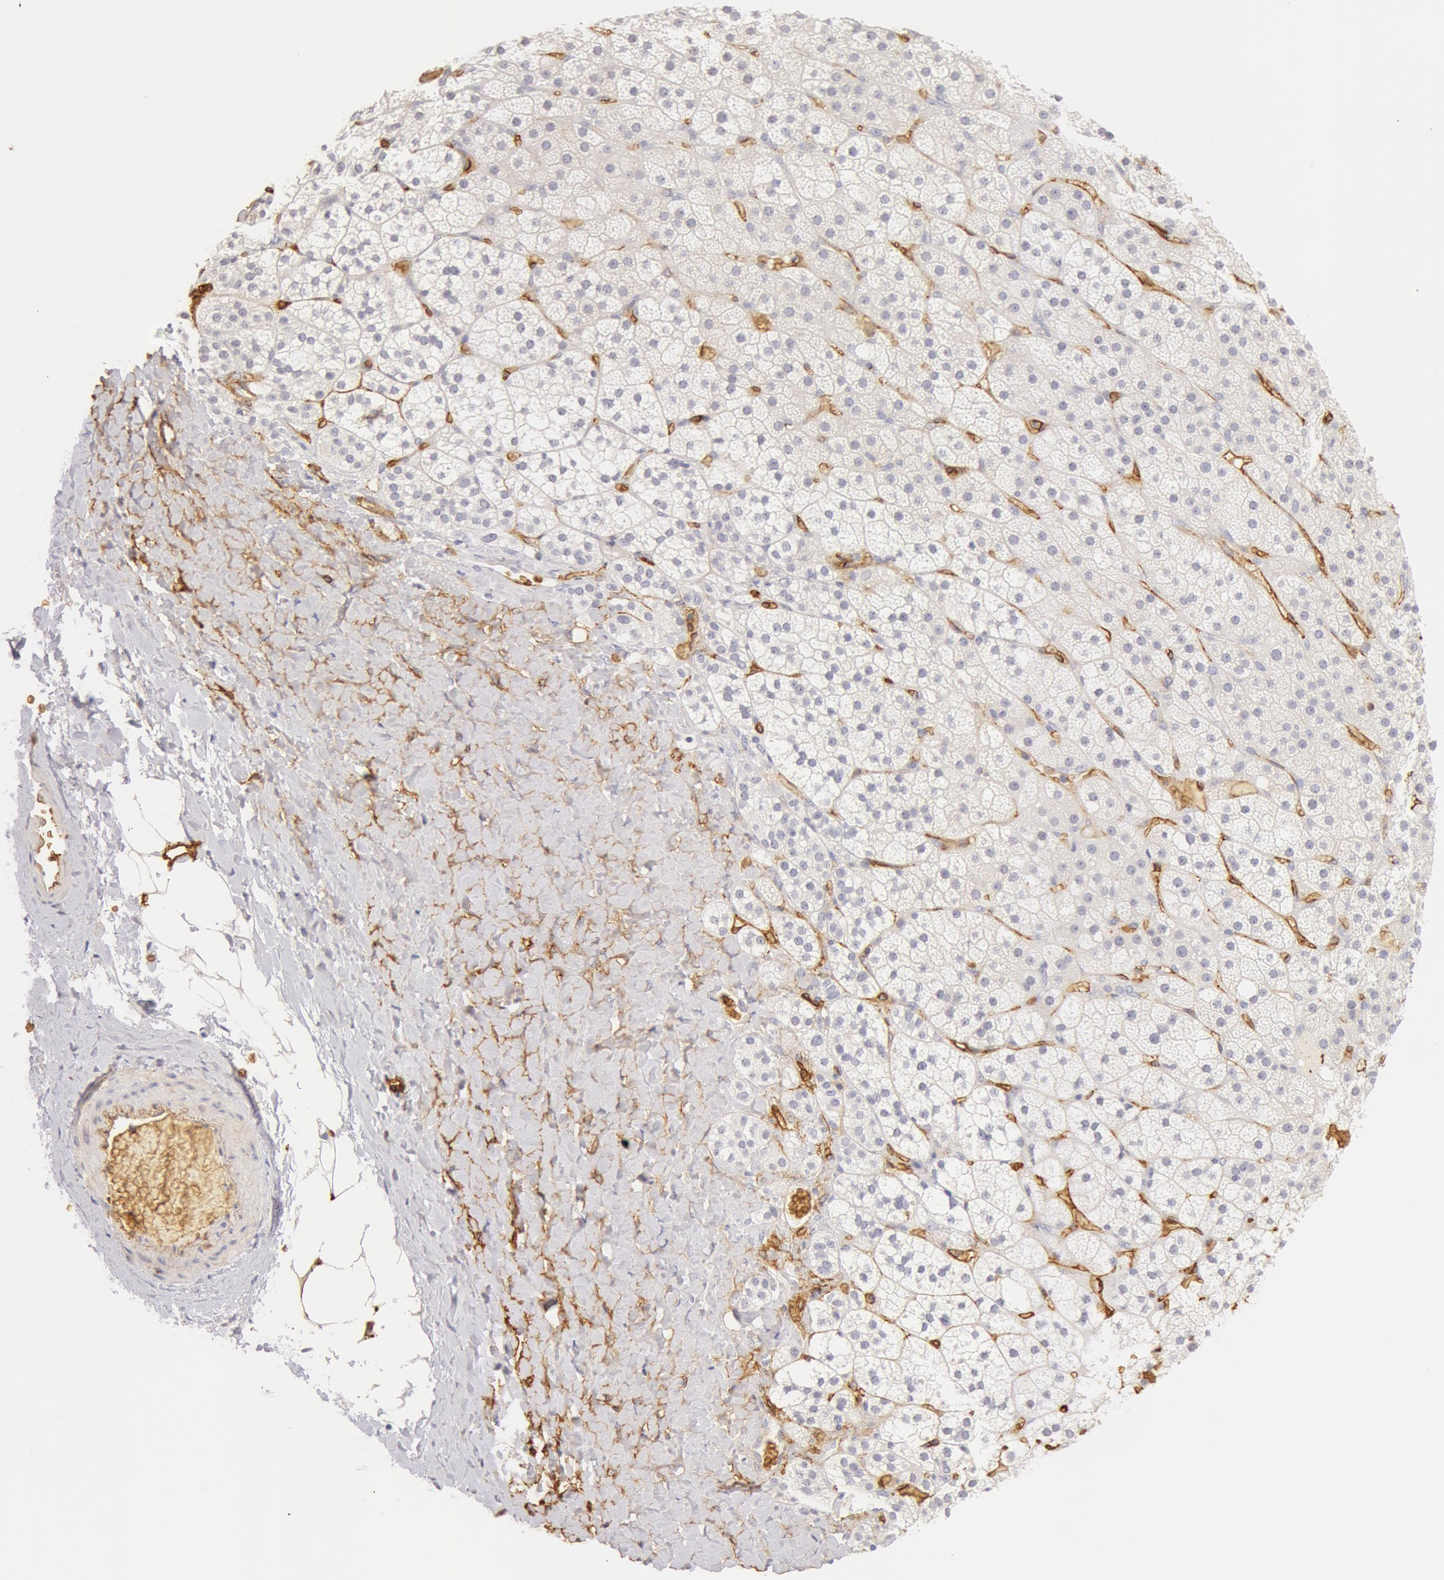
{"staining": {"intensity": "negative", "quantity": "none", "location": "none"}, "tissue": "adrenal gland", "cell_type": "Glandular cells", "image_type": "normal", "snomed": [{"axis": "morphology", "description": "Normal tissue, NOS"}, {"axis": "topography", "description": "Adrenal gland"}], "caption": "Immunohistochemistry photomicrograph of normal adrenal gland: adrenal gland stained with DAB (3,3'-diaminobenzidine) reveals no significant protein staining in glandular cells.", "gene": "AQP1", "patient": {"sex": "male", "age": 53}}